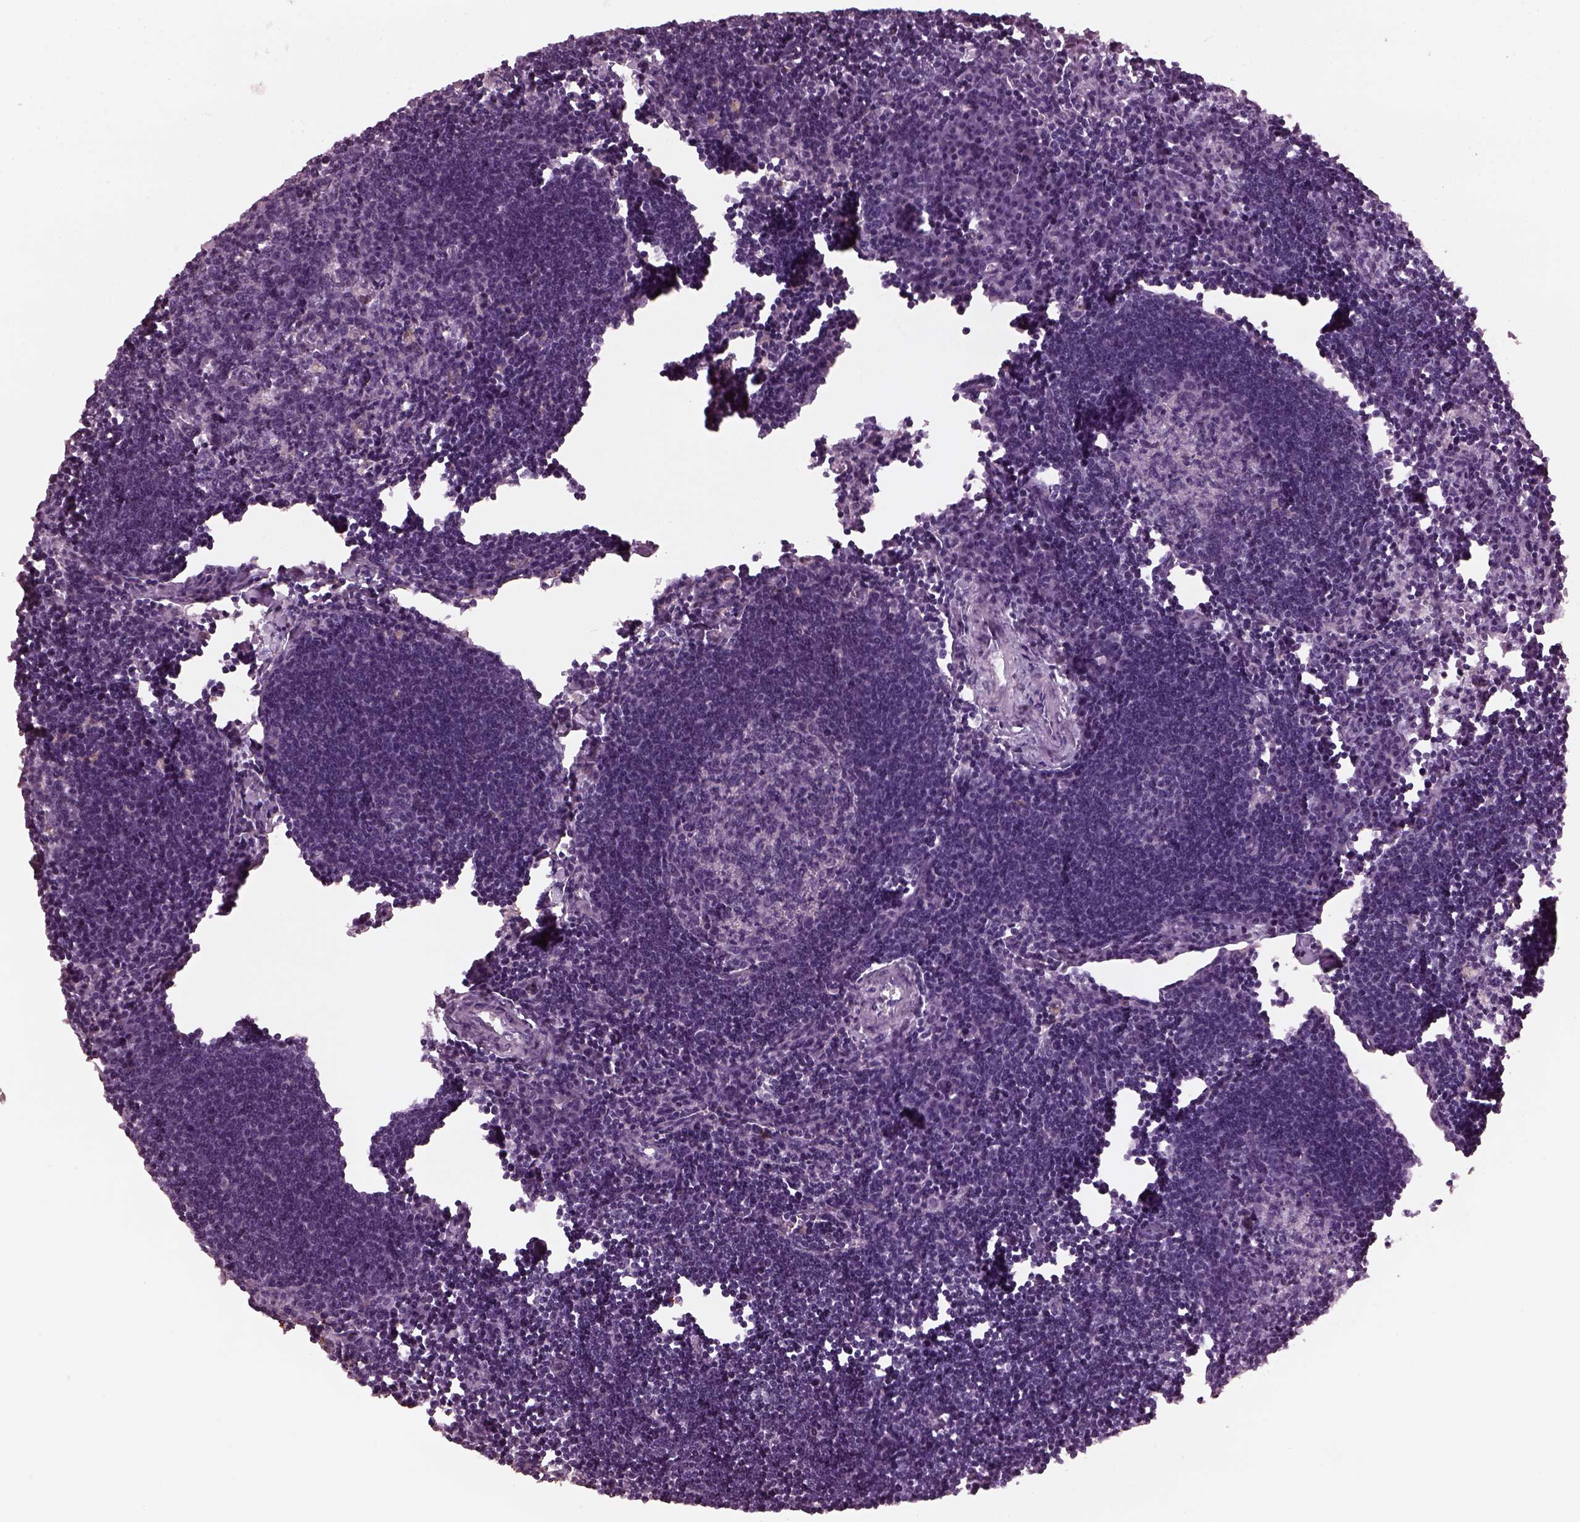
{"staining": {"intensity": "negative", "quantity": "none", "location": "none"}, "tissue": "lymph node", "cell_type": "Germinal center cells", "image_type": "normal", "snomed": [{"axis": "morphology", "description": "Normal tissue, NOS"}, {"axis": "topography", "description": "Lymph node"}], "caption": "DAB (3,3'-diaminobenzidine) immunohistochemical staining of unremarkable lymph node displays no significant expression in germinal center cells. (Brightfield microscopy of DAB immunohistochemistry at high magnification).", "gene": "KRT79", "patient": {"sex": "male", "age": 55}}